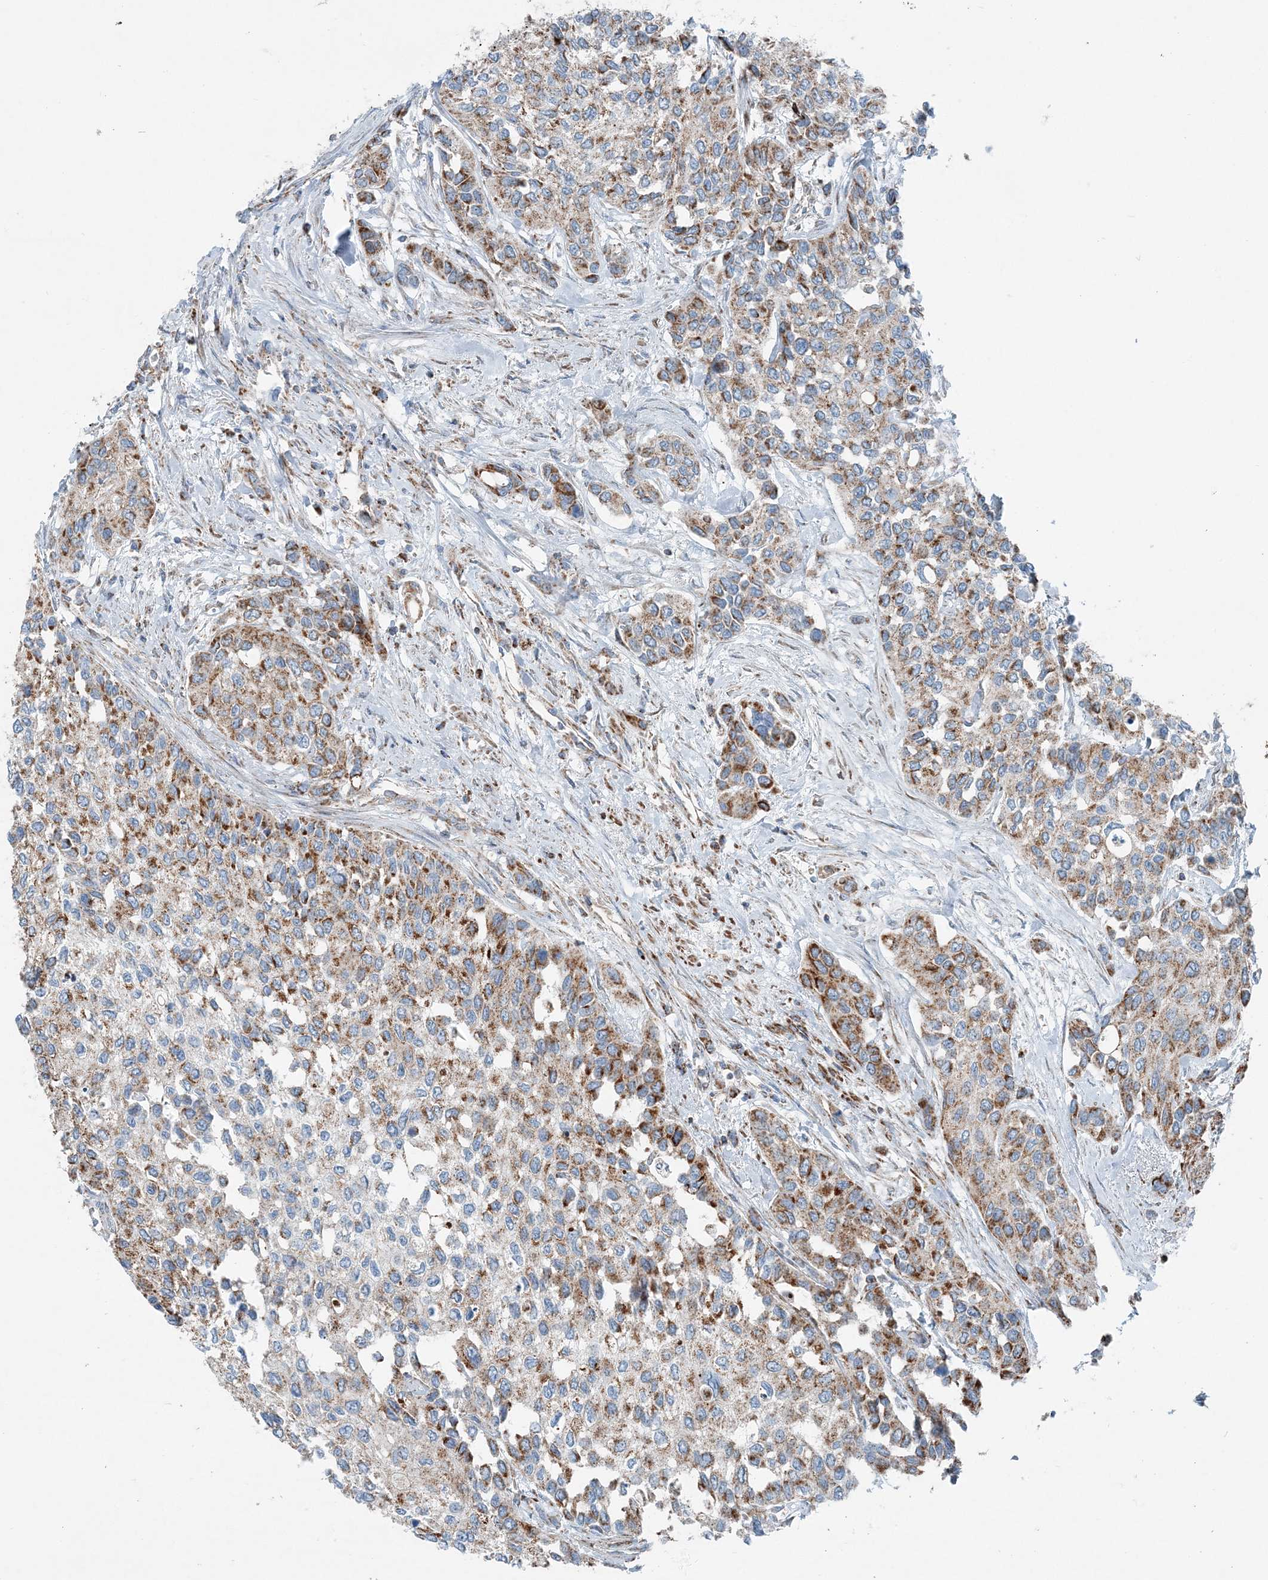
{"staining": {"intensity": "moderate", "quantity": ">75%", "location": "cytoplasmic/membranous"}, "tissue": "urothelial cancer", "cell_type": "Tumor cells", "image_type": "cancer", "snomed": [{"axis": "morphology", "description": "Normal tissue, NOS"}, {"axis": "morphology", "description": "Urothelial carcinoma, High grade"}, {"axis": "topography", "description": "Vascular tissue"}, {"axis": "topography", "description": "Urinary bladder"}], "caption": "Urothelial carcinoma (high-grade) tissue reveals moderate cytoplasmic/membranous expression in approximately >75% of tumor cells", "gene": "INTU", "patient": {"sex": "female", "age": 56}}